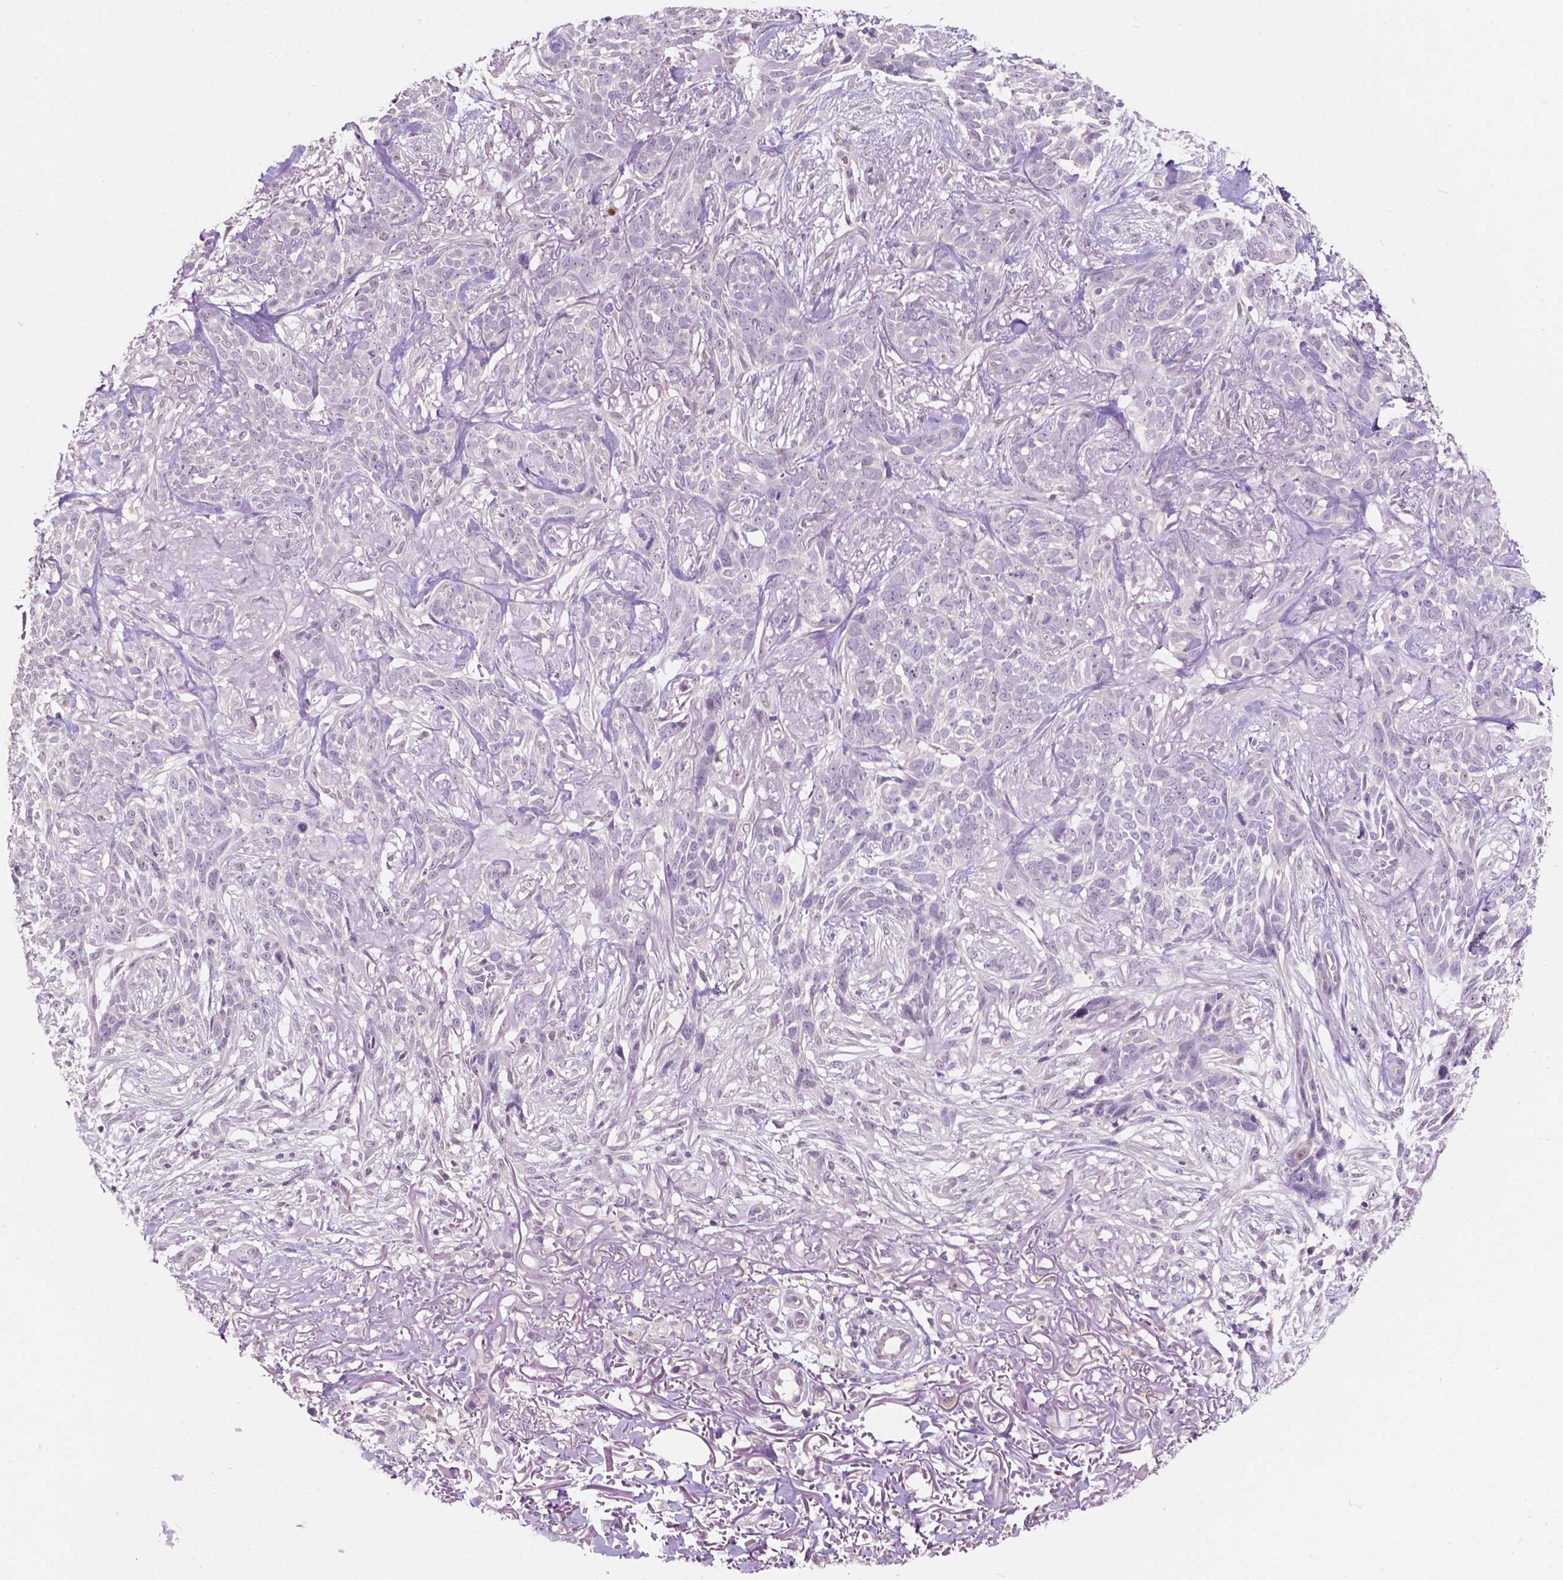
{"staining": {"intensity": "negative", "quantity": "none", "location": "none"}, "tissue": "skin cancer", "cell_type": "Tumor cells", "image_type": "cancer", "snomed": [{"axis": "morphology", "description": "Basal cell carcinoma"}, {"axis": "topography", "description": "Skin"}], "caption": "An immunohistochemistry photomicrograph of basal cell carcinoma (skin) is shown. There is no staining in tumor cells of basal cell carcinoma (skin).", "gene": "TM6SF2", "patient": {"sex": "male", "age": 74}}